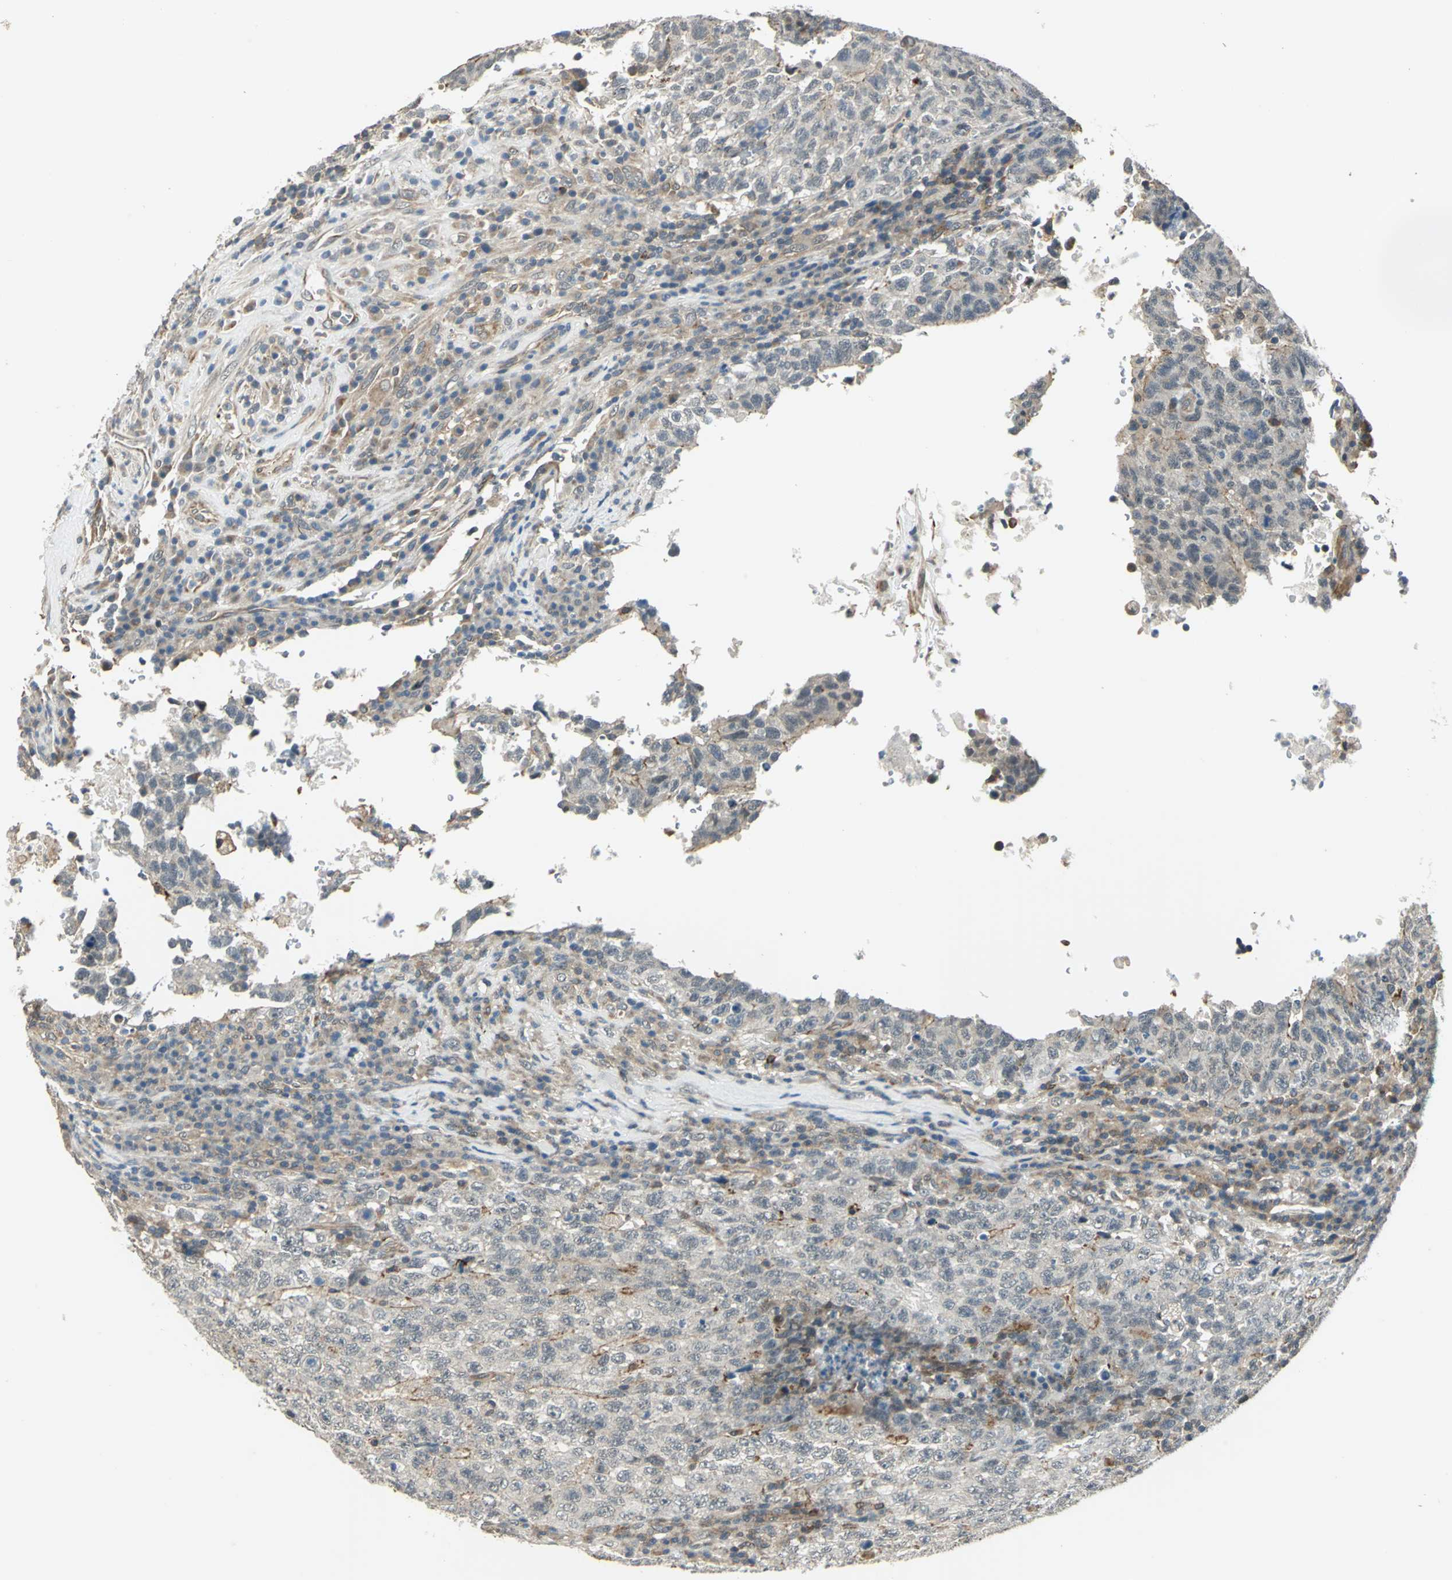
{"staining": {"intensity": "weak", "quantity": "25%-75%", "location": "cytoplasmic/membranous"}, "tissue": "testis cancer", "cell_type": "Tumor cells", "image_type": "cancer", "snomed": [{"axis": "morphology", "description": "Necrosis, NOS"}, {"axis": "morphology", "description": "Carcinoma, Embryonal, NOS"}, {"axis": "topography", "description": "Testis"}], "caption": "IHC (DAB (3,3'-diaminobenzidine)) staining of testis cancer shows weak cytoplasmic/membranous protein positivity in about 25%-75% of tumor cells.", "gene": "PLAGL2", "patient": {"sex": "male", "age": 19}}